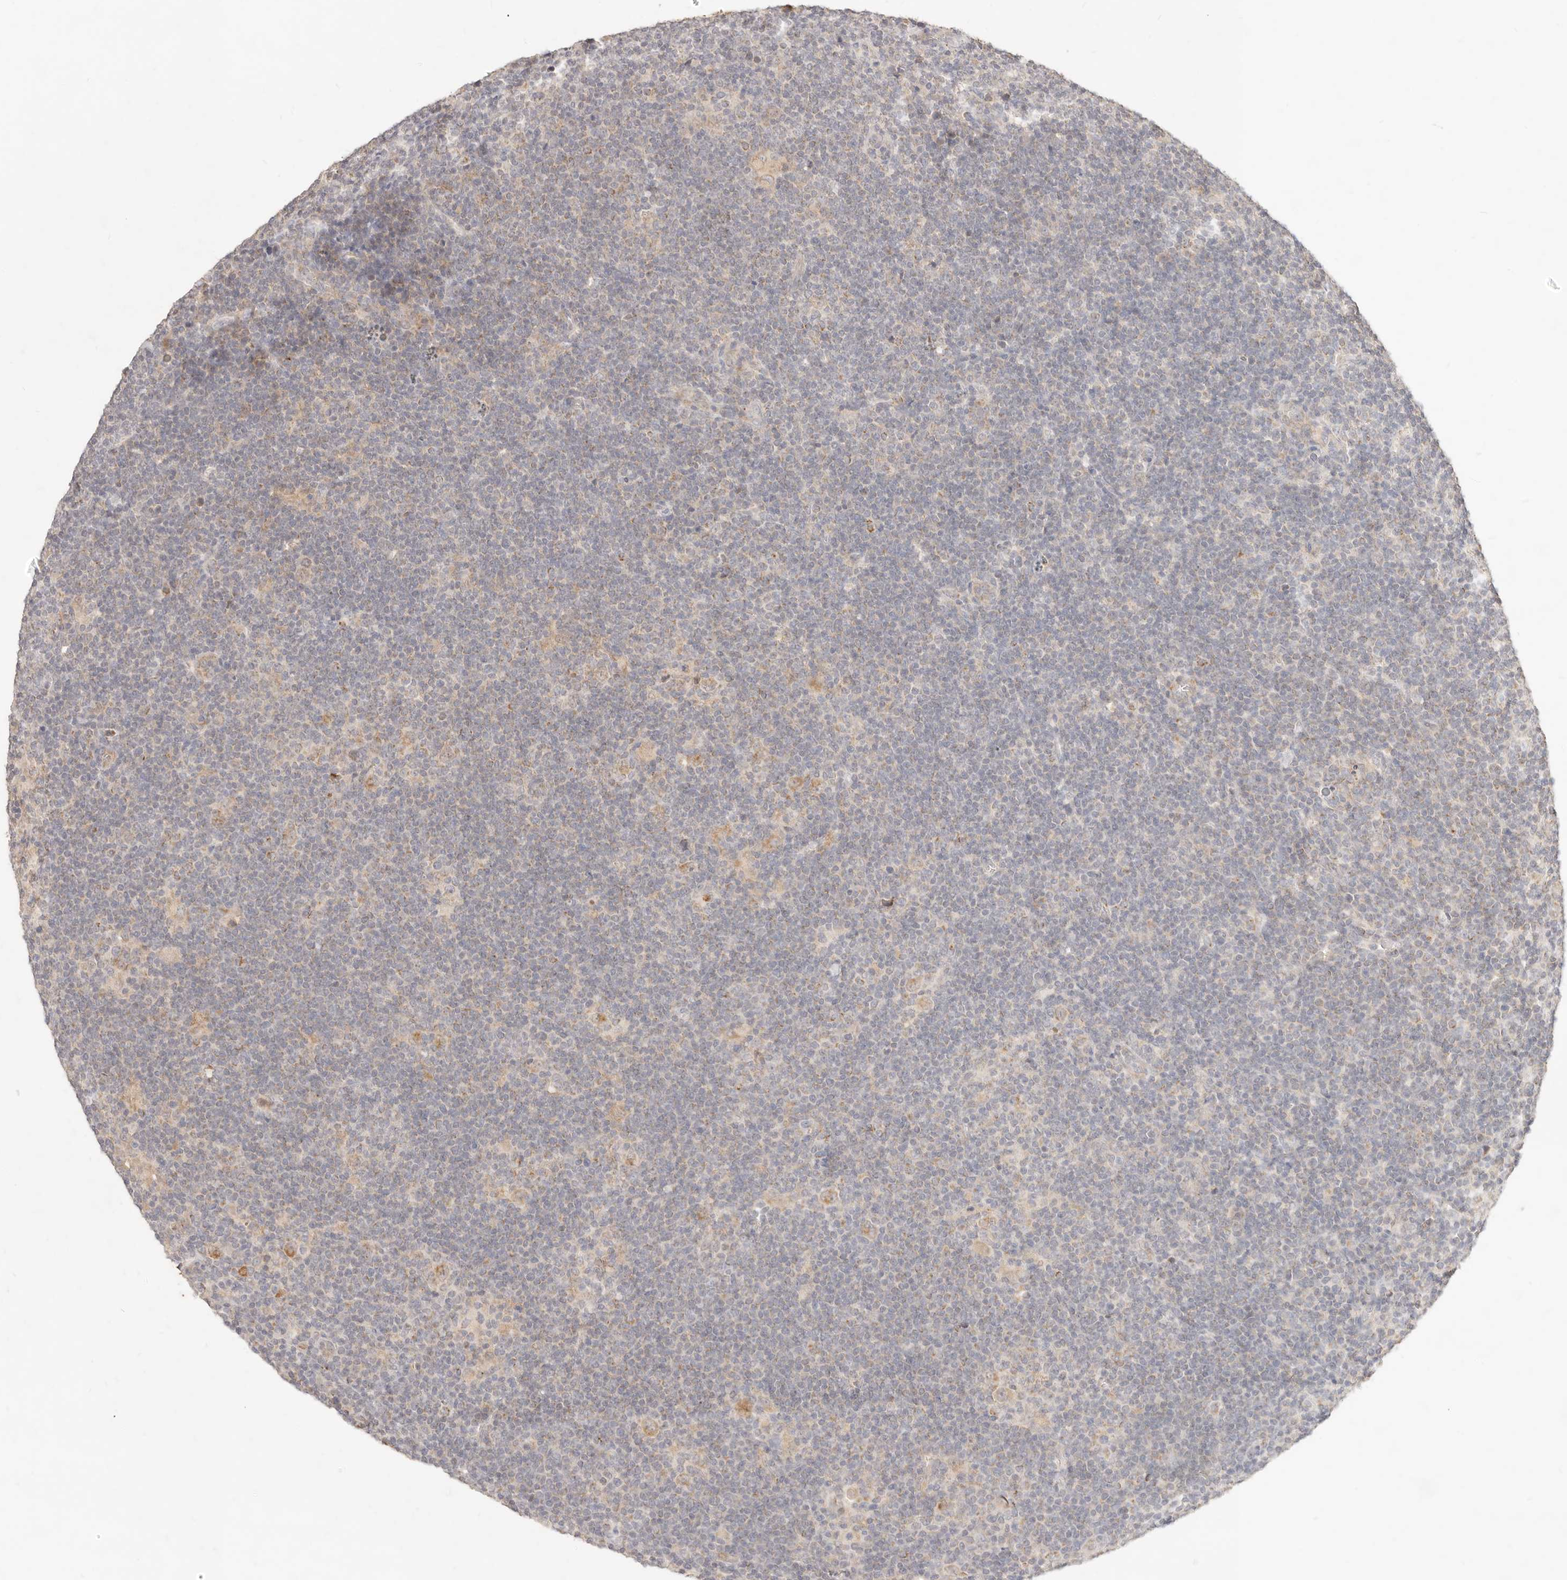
{"staining": {"intensity": "moderate", "quantity": ">75%", "location": "cytoplasmic/membranous"}, "tissue": "lymphoma", "cell_type": "Tumor cells", "image_type": "cancer", "snomed": [{"axis": "morphology", "description": "Hodgkin's disease, NOS"}, {"axis": "topography", "description": "Lymph node"}], "caption": "Human Hodgkin's disease stained with a protein marker demonstrates moderate staining in tumor cells.", "gene": "RUBCNL", "patient": {"sex": "female", "age": 57}}